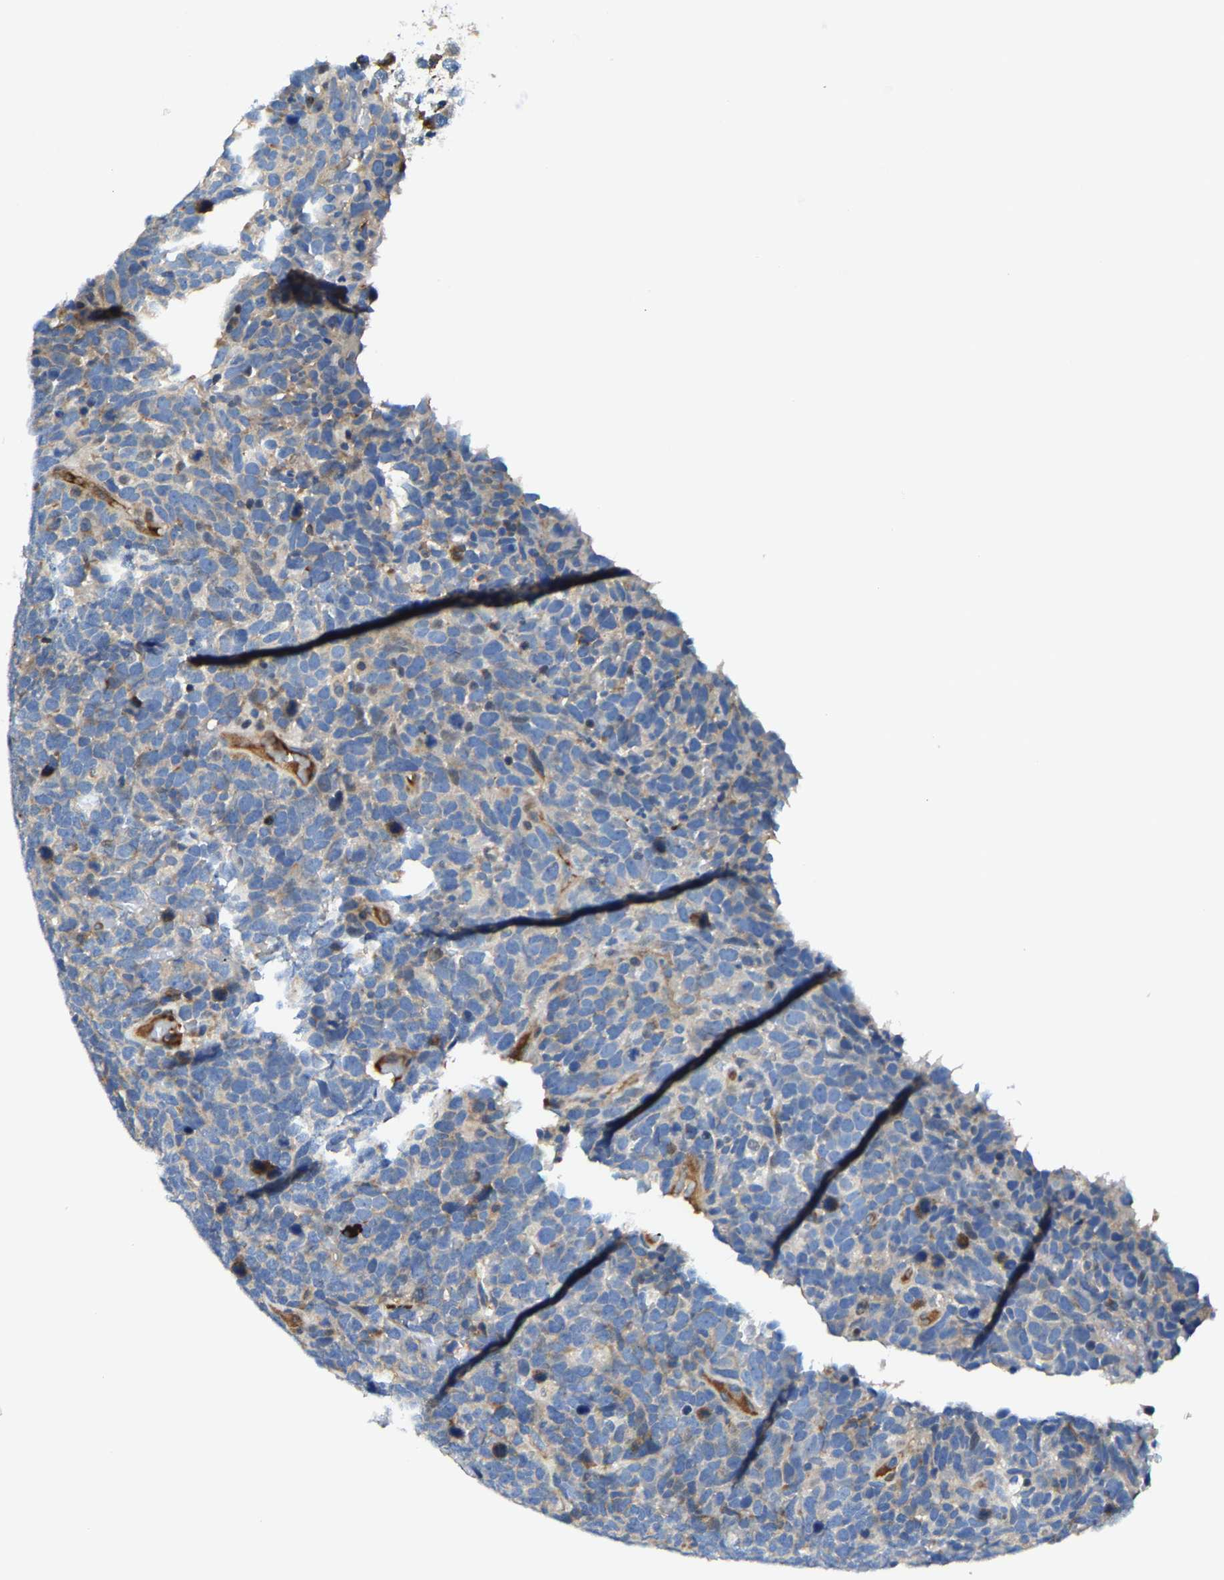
{"staining": {"intensity": "weak", "quantity": "<25%", "location": "cytoplasmic/membranous"}, "tissue": "urothelial cancer", "cell_type": "Tumor cells", "image_type": "cancer", "snomed": [{"axis": "morphology", "description": "Urothelial carcinoma, High grade"}, {"axis": "topography", "description": "Urinary bladder"}], "caption": "Image shows no significant protein positivity in tumor cells of urothelial cancer.", "gene": "DPP7", "patient": {"sex": "female", "age": 82}}